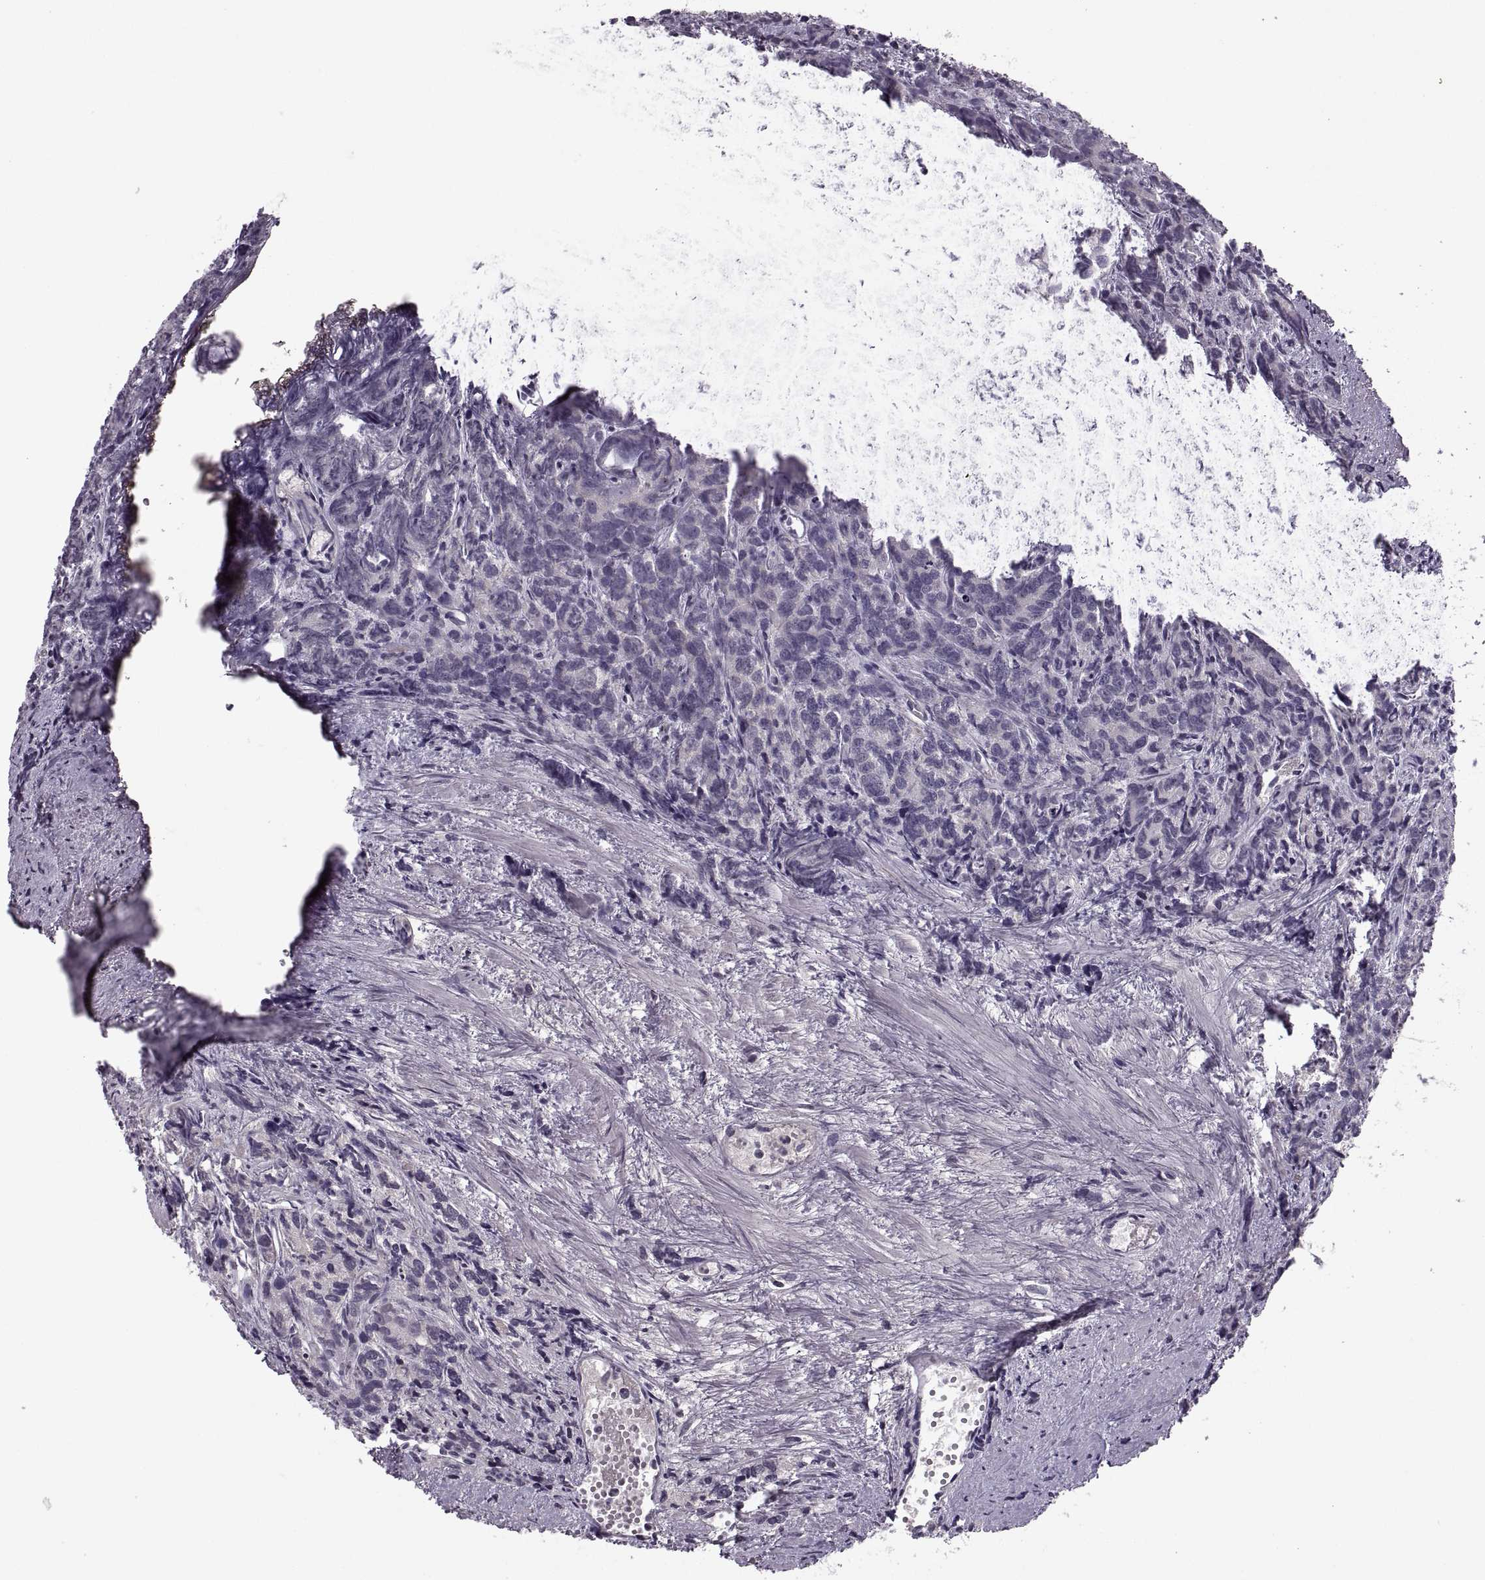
{"staining": {"intensity": "negative", "quantity": "none", "location": "none"}, "tissue": "prostate cancer", "cell_type": "Tumor cells", "image_type": "cancer", "snomed": [{"axis": "morphology", "description": "Adenocarcinoma, High grade"}, {"axis": "topography", "description": "Prostate"}], "caption": "Tumor cells show no significant expression in prostate cancer.", "gene": "CACNA1F", "patient": {"sex": "male", "age": 77}}